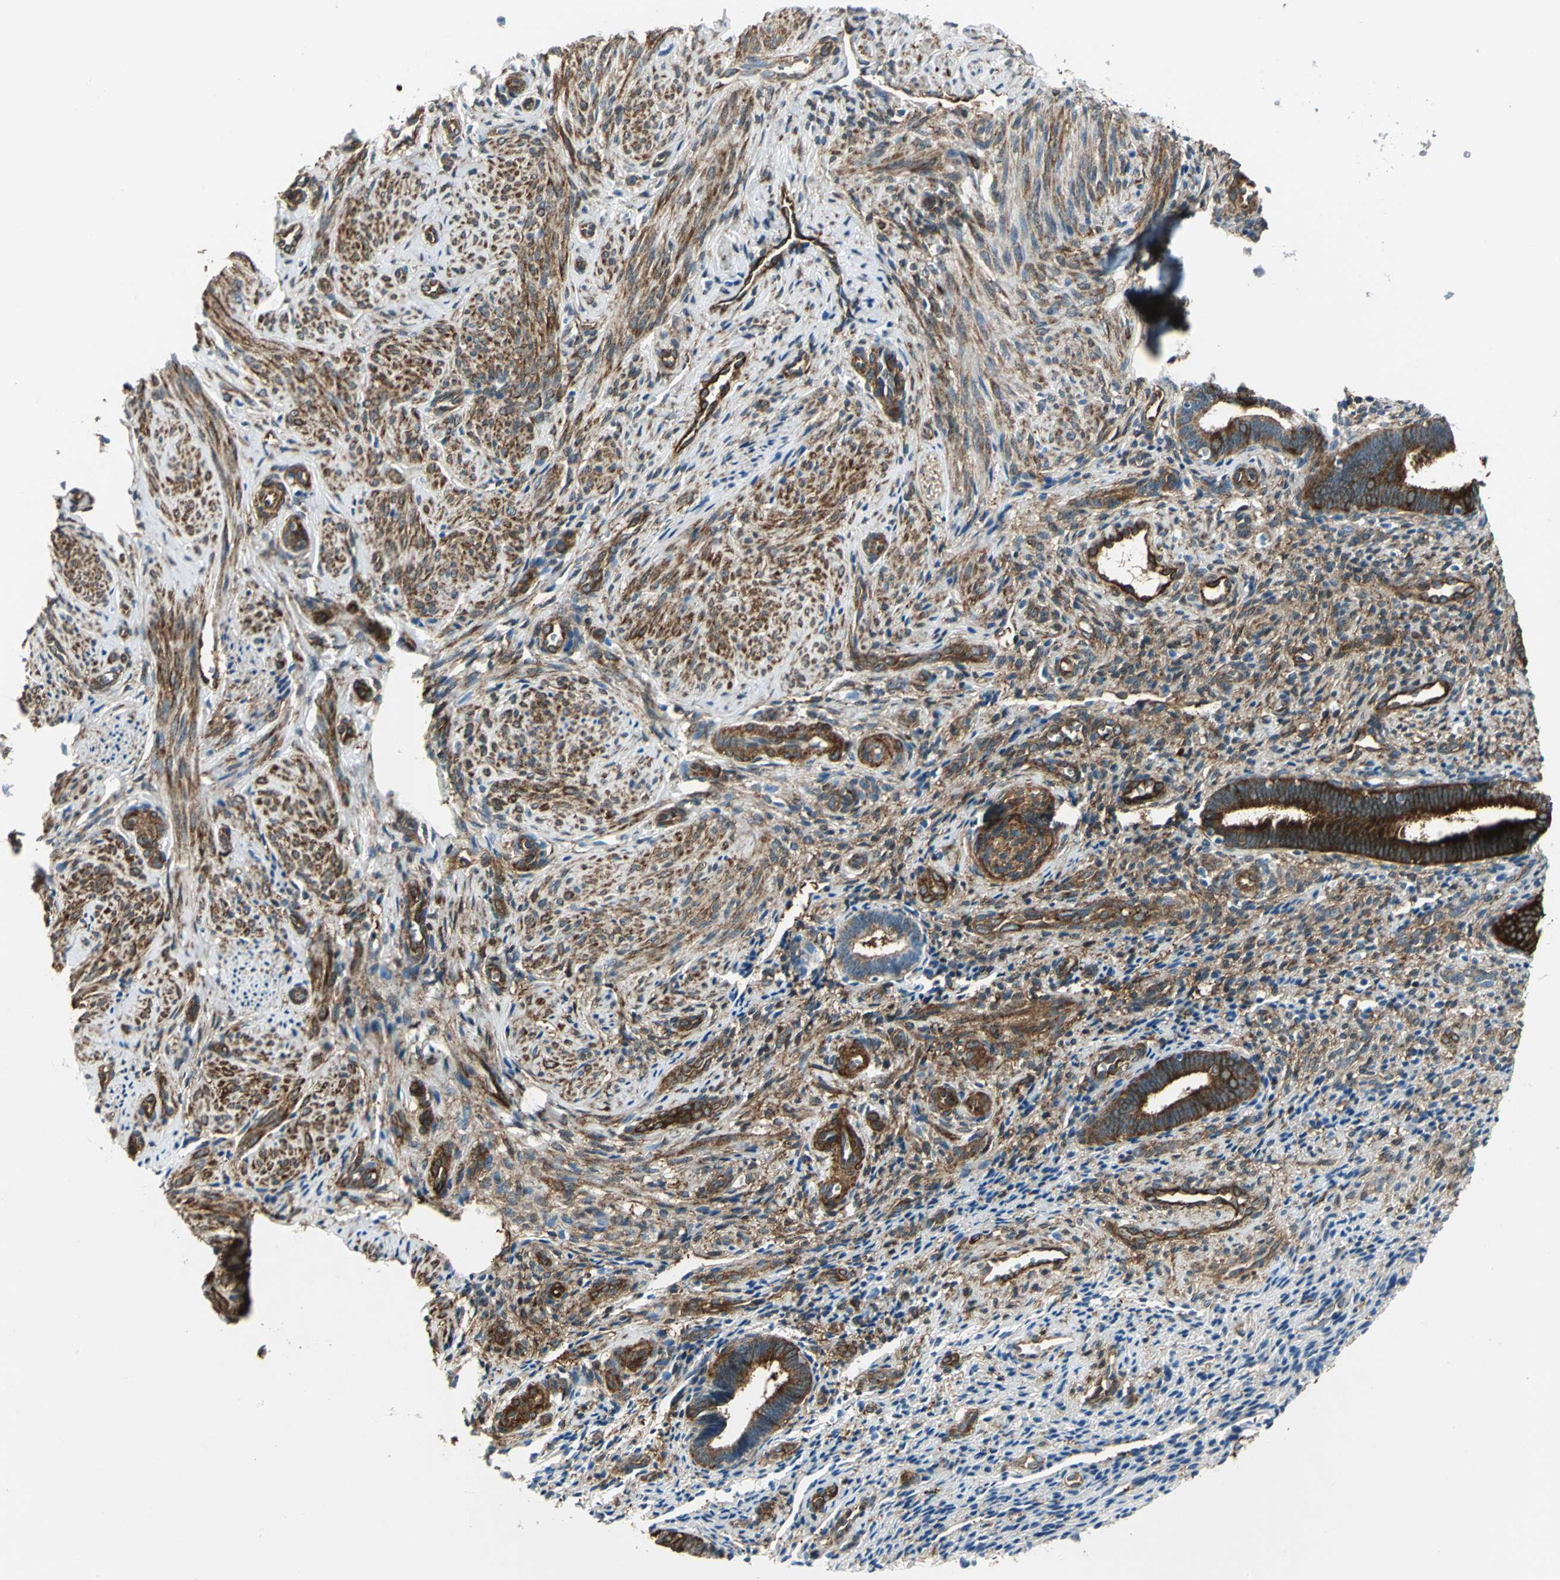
{"staining": {"intensity": "moderate", "quantity": "25%-75%", "location": "cytoplasmic/membranous"}, "tissue": "endometrium", "cell_type": "Cells in endometrial stroma", "image_type": "normal", "snomed": [{"axis": "morphology", "description": "Normal tissue, NOS"}, {"axis": "topography", "description": "Endometrium"}], "caption": "The immunohistochemical stain shows moderate cytoplasmic/membranous expression in cells in endometrial stroma of unremarkable endometrium.", "gene": "HSPB1", "patient": {"sex": "female", "age": 27}}